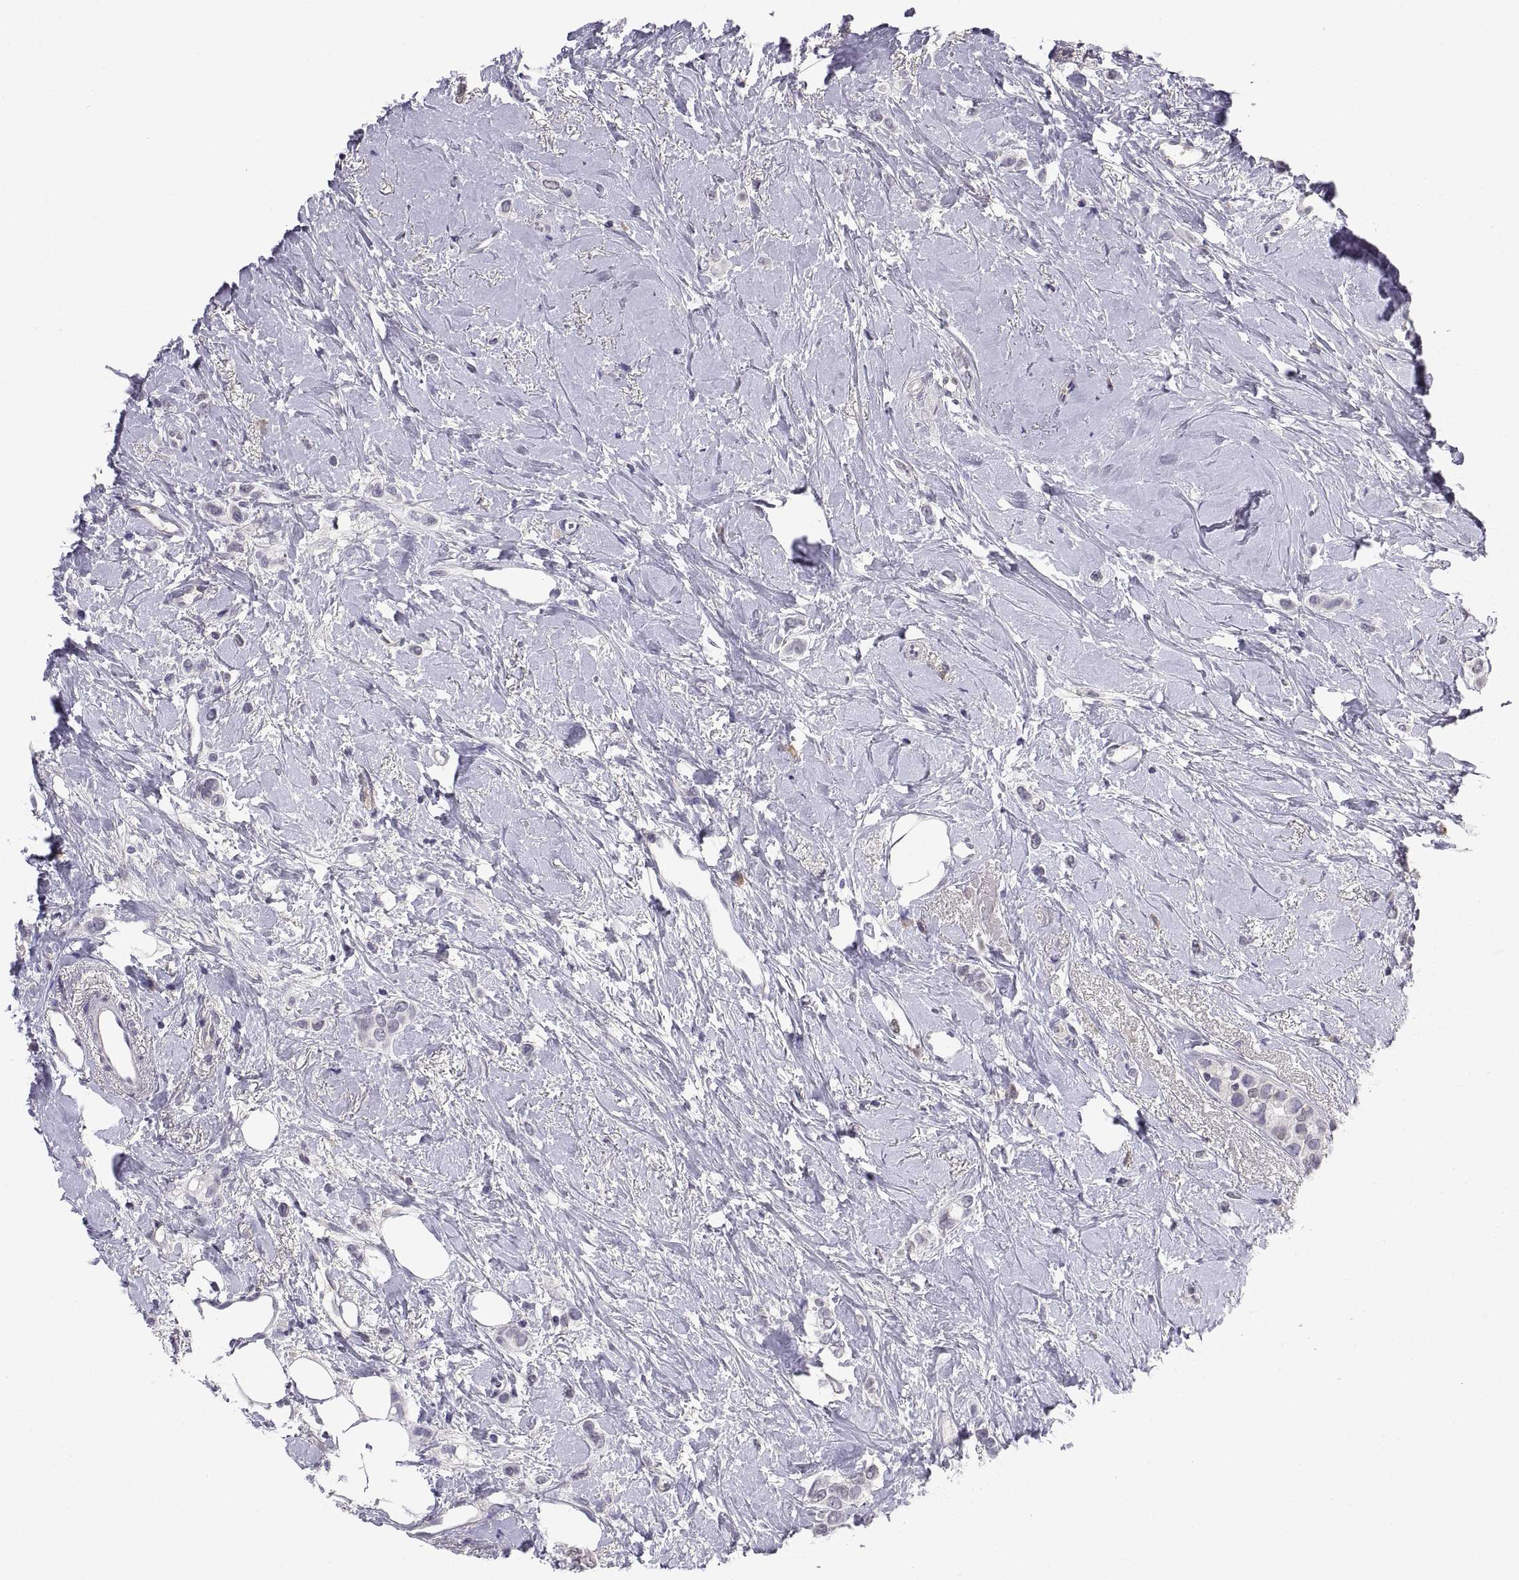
{"staining": {"intensity": "negative", "quantity": "none", "location": "none"}, "tissue": "breast cancer", "cell_type": "Tumor cells", "image_type": "cancer", "snomed": [{"axis": "morphology", "description": "Lobular carcinoma"}, {"axis": "topography", "description": "Breast"}], "caption": "There is no significant positivity in tumor cells of breast lobular carcinoma. (DAB (3,3'-diaminobenzidine) IHC with hematoxylin counter stain).", "gene": "PKP1", "patient": {"sex": "female", "age": 66}}